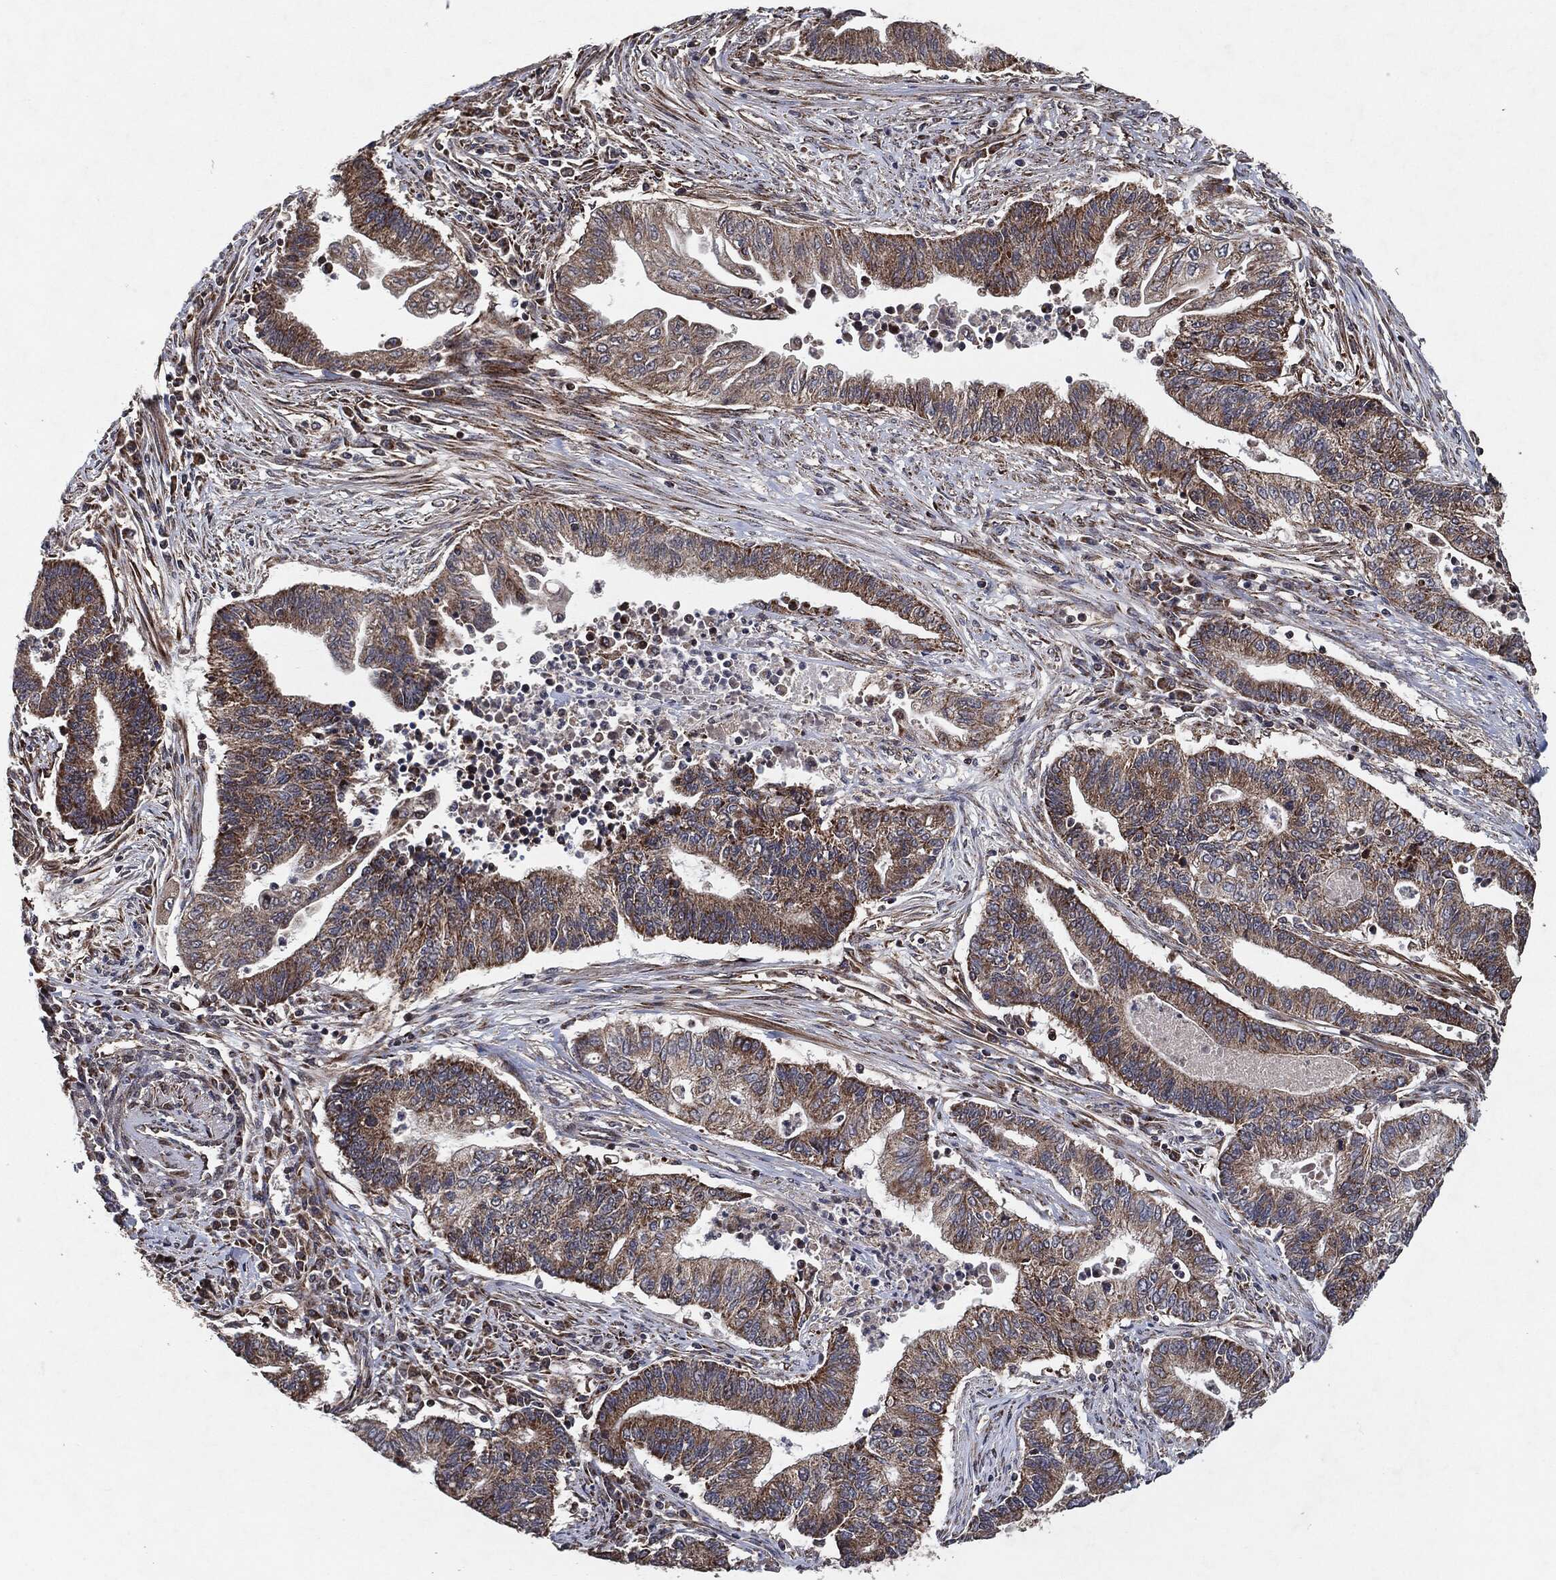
{"staining": {"intensity": "moderate", "quantity": "25%-75%", "location": "cytoplasmic/membranous"}, "tissue": "endometrial cancer", "cell_type": "Tumor cells", "image_type": "cancer", "snomed": [{"axis": "morphology", "description": "Adenocarcinoma, NOS"}, {"axis": "topography", "description": "Uterus"}, {"axis": "topography", "description": "Endometrium"}], "caption": "Immunohistochemical staining of human endometrial cancer reveals medium levels of moderate cytoplasmic/membranous staining in about 25%-75% of tumor cells. The staining was performed using DAB, with brown indicating positive protein expression. Nuclei are stained blue with hematoxylin.", "gene": "BCAR1", "patient": {"sex": "female", "age": 54}}